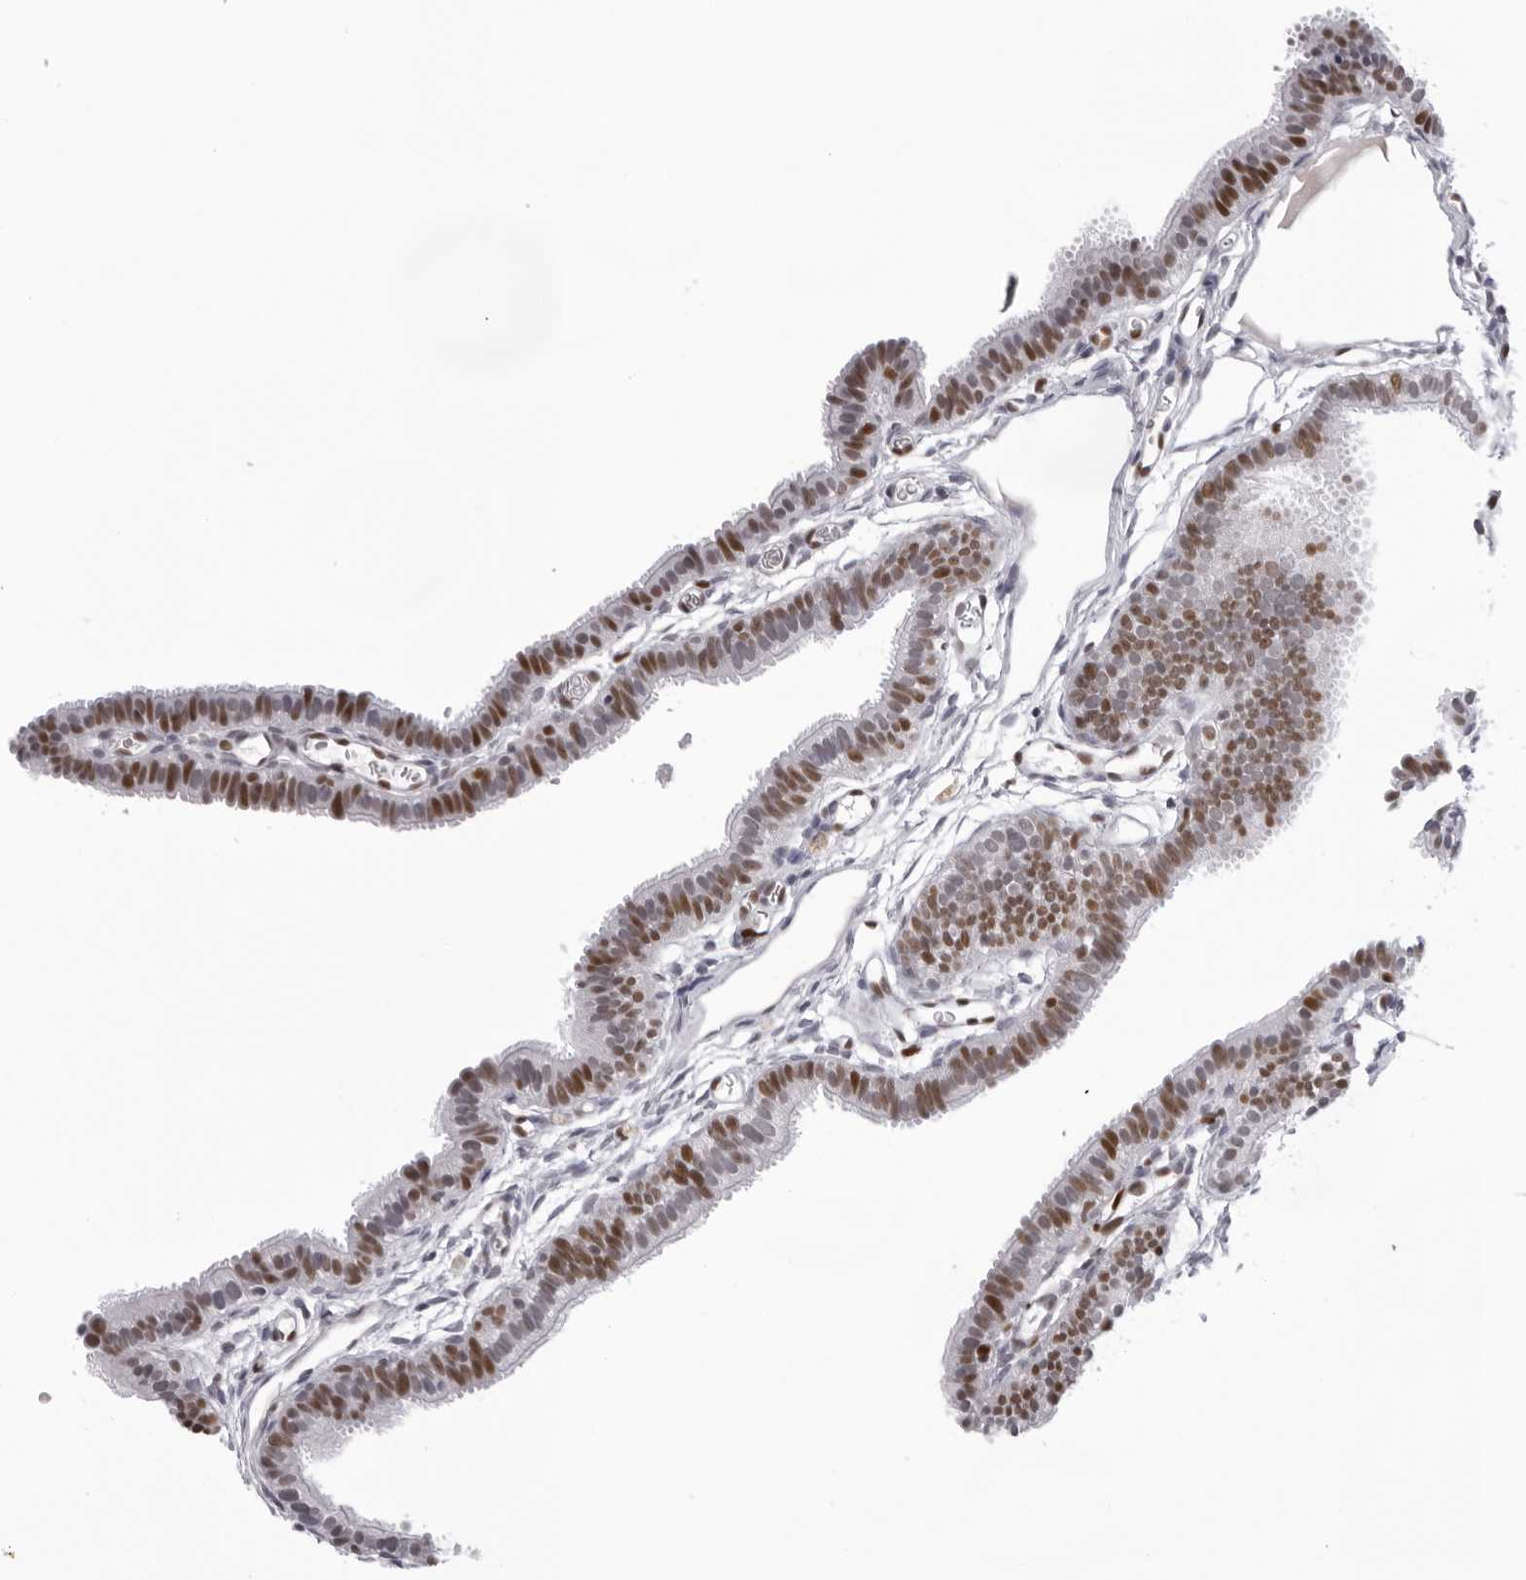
{"staining": {"intensity": "moderate", "quantity": ">75%", "location": "nuclear"}, "tissue": "fallopian tube", "cell_type": "Glandular cells", "image_type": "normal", "snomed": [{"axis": "morphology", "description": "Normal tissue, NOS"}, {"axis": "topography", "description": "Fallopian tube"}, {"axis": "topography", "description": "Placenta"}], "caption": "This image demonstrates immunohistochemistry (IHC) staining of normal human fallopian tube, with medium moderate nuclear staining in approximately >75% of glandular cells.", "gene": "OGG1", "patient": {"sex": "female", "age": 34}}